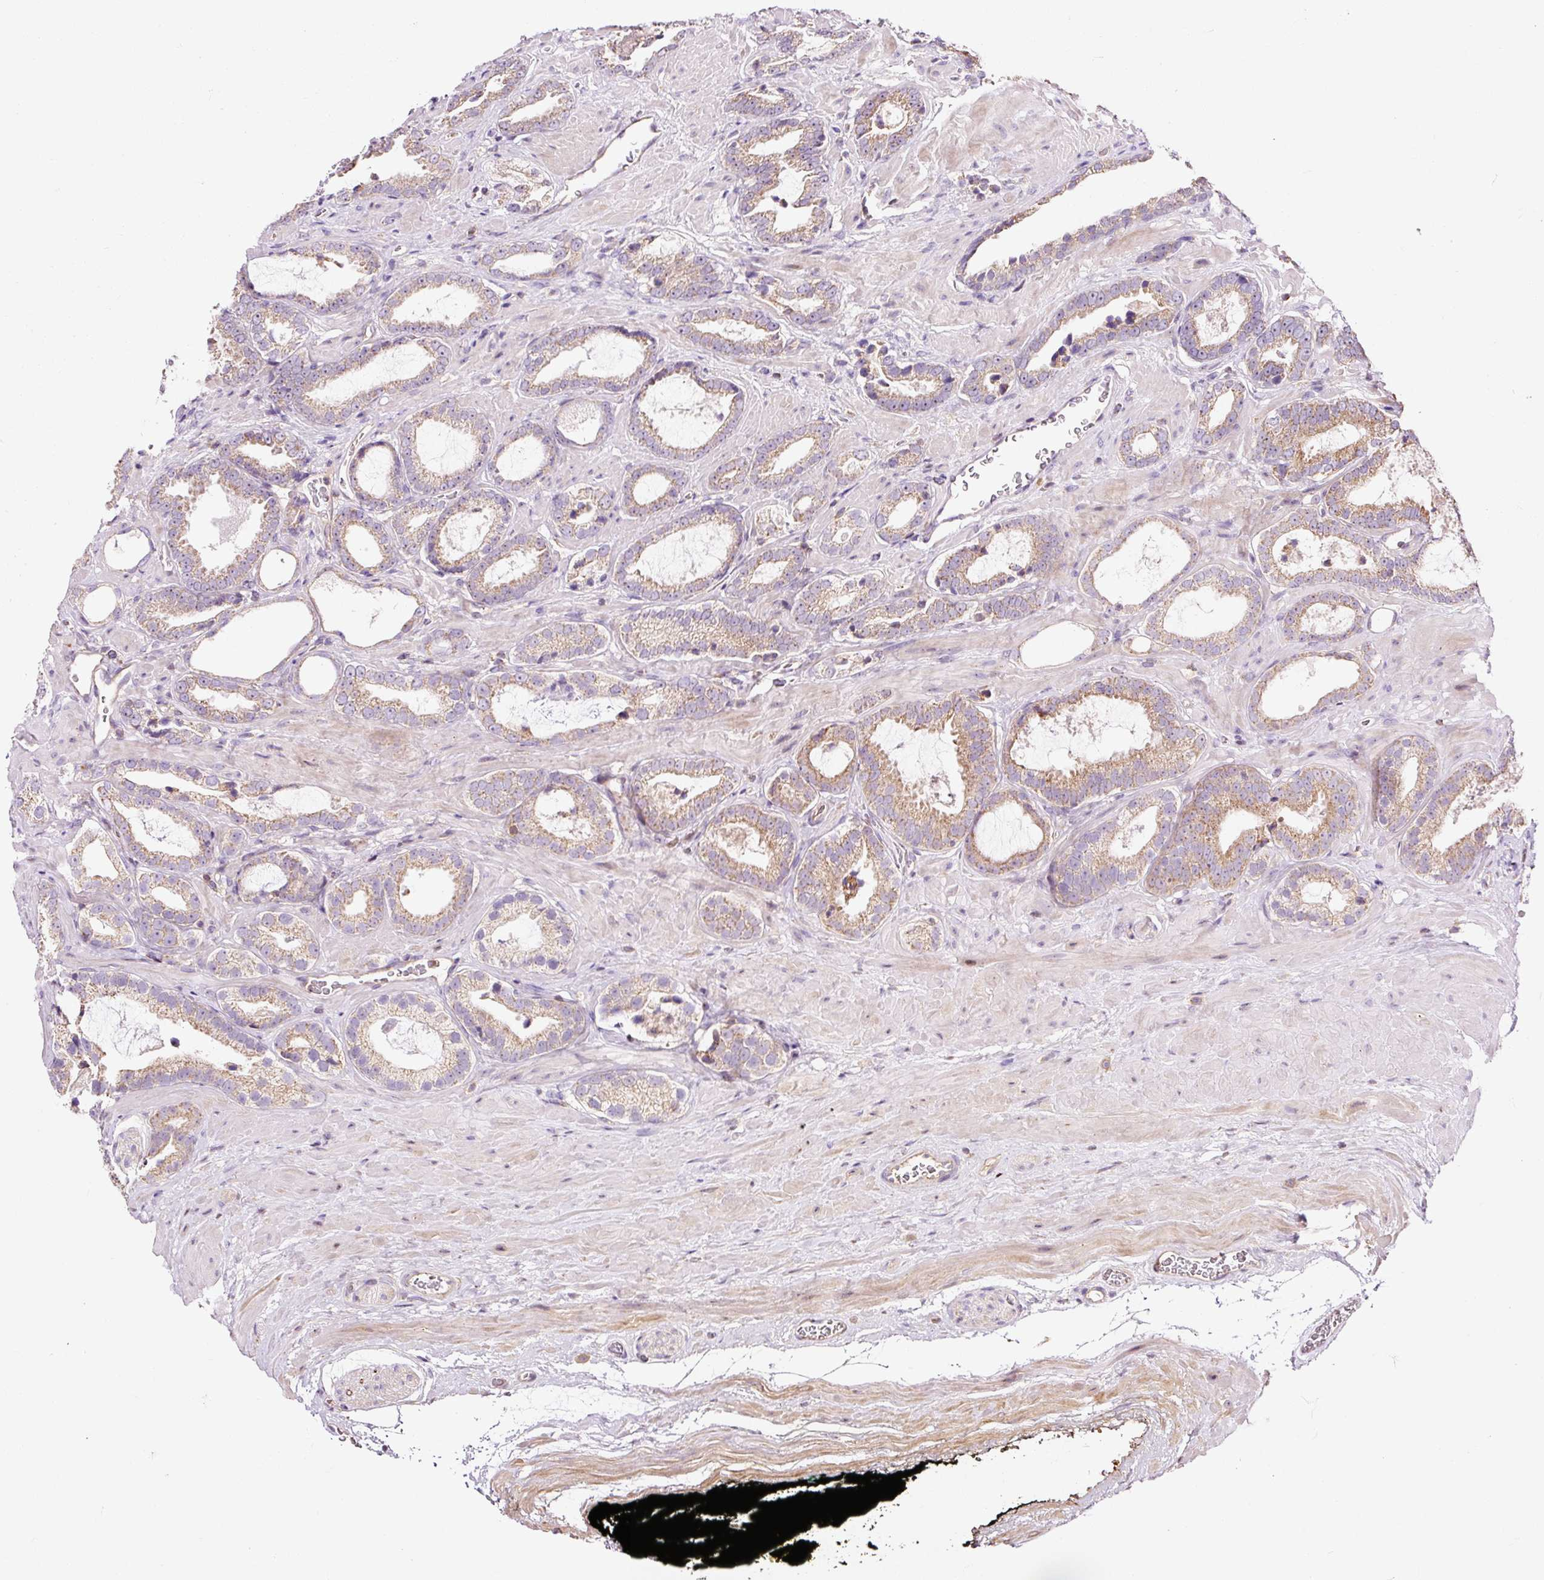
{"staining": {"intensity": "moderate", "quantity": ">75%", "location": "cytoplasmic/membranous"}, "tissue": "prostate cancer", "cell_type": "Tumor cells", "image_type": "cancer", "snomed": [{"axis": "morphology", "description": "Adenocarcinoma, Low grade"}, {"axis": "topography", "description": "Prostate"}], "caption": "Moderate cytoplasmic/membranous protein positivity is appreciated in about >75% of tumor cells in prostate cancer.", "gene": "BOLA3", "patient": {"sex": "male", "age": 62}}